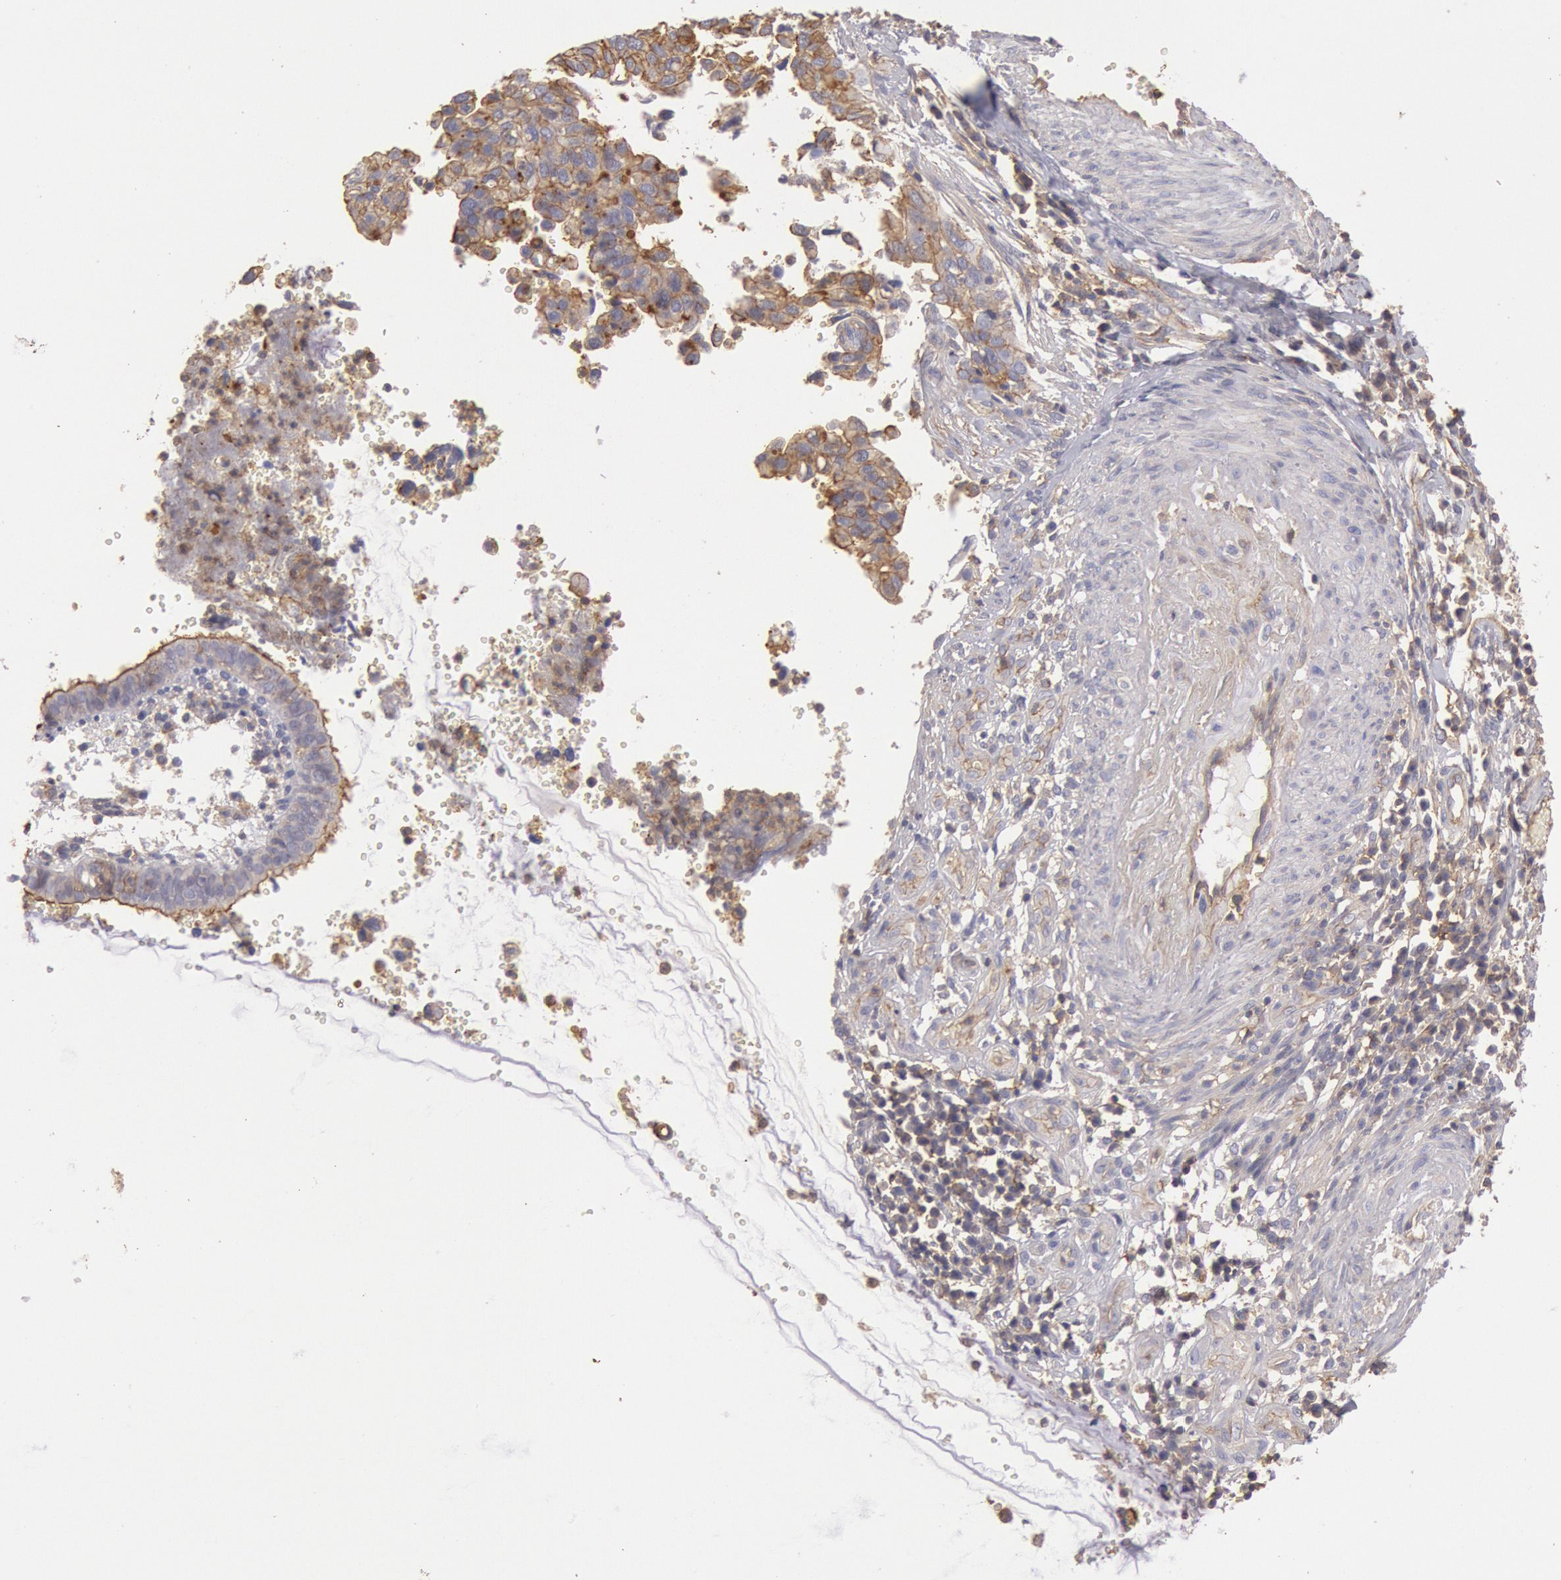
{"staining": {"intensity": "moderate", "quantity": ">75%", "location": "cytoplasmic/membranous"}, "tissue": "cervical cancer", "cell_type": "Tumor cells", "image_type": "cancer", "snomed": [{"axis": "morphology", "description": "Normal tissue, NOS"}, {"axis": "morphology", "description": "Squamous cell carcinoma, NOS"}, {"axis": "topography", "description": "Cervix"}], "caption": "There is medium levels of moderate cytoplasmic/membranous positivity in tumor cells of cervical cancer, as demonstrated by immunohistochemical staining (brown color).", "gene": "SNAP23", "patient": {"sex": "female", "age": 45}}